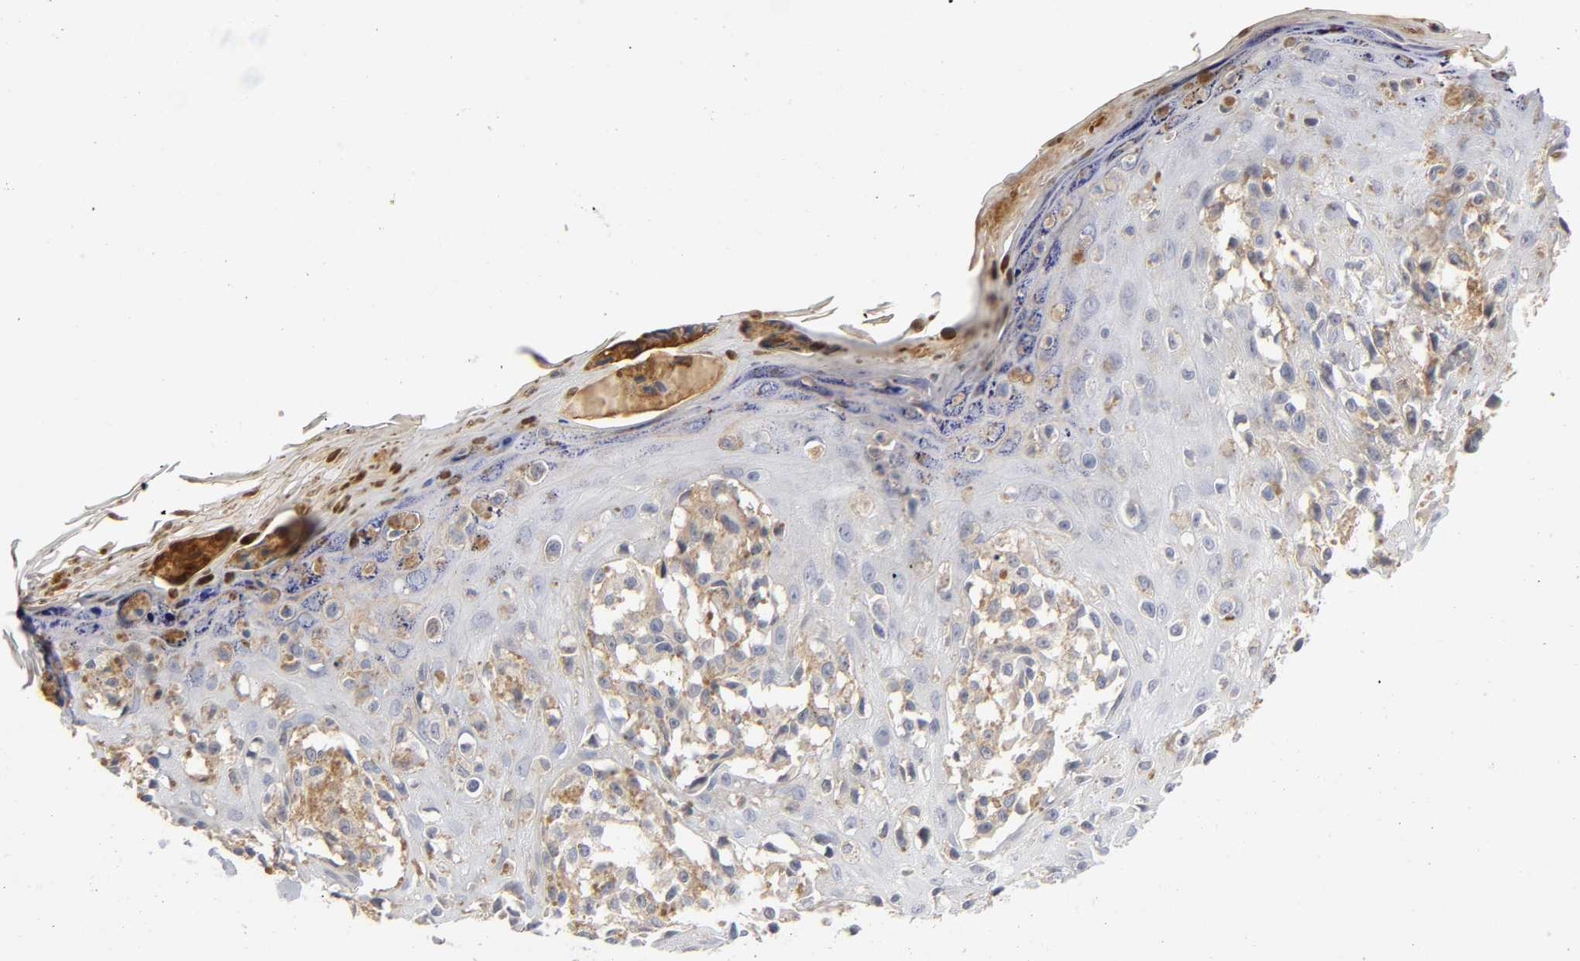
{"staining": {"intensity": "weak", "quantity": ">75%", "location": "cytoplasmic/membranous"}, "tissue": "melanoma", "cell_type": "Tumor cells", "image_type": "cancer", "snomed": [{"axis": "morphology", "description": "Malignant melanoma, NOS"}, {"axis": "topography", "description": "Skin"}], "caption": "Immunohistochemical staining of malignant melanoma shows low levels of weak cytoplasmic/membranous protein staining in approximately >75% of tumor cells. (DAB = brown stain, brightfield microscopy at high magnification).", "gene": "NOVA1", "patient": {"sex": "female", "age": 38}}